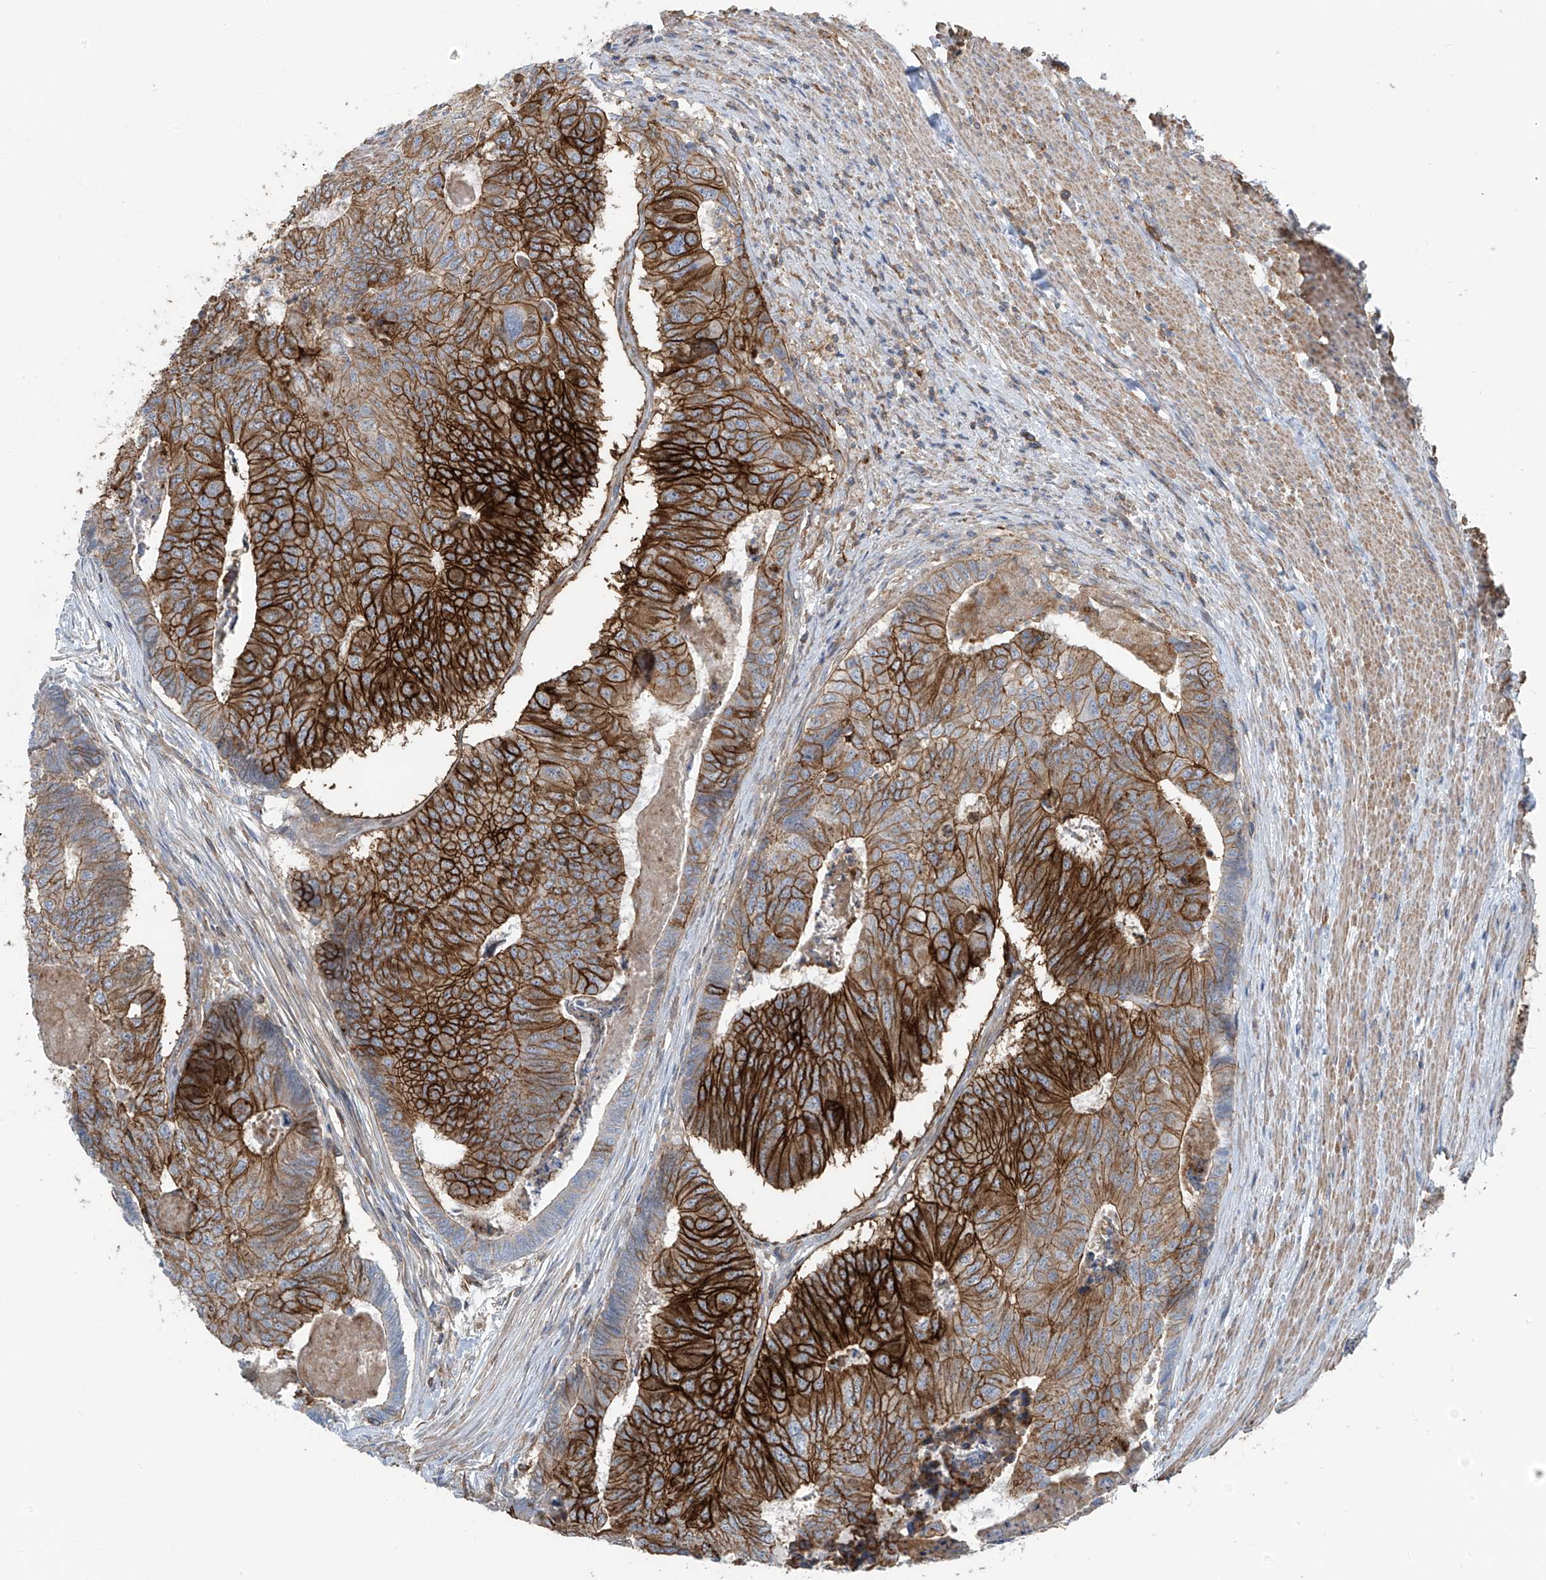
{"staining": {"intensity": "strong", "quantity": ">75%", "location": "cytoplasmic/membranous"}, "tissue": "colorectal cancer", "cell_type": "Tumor cells", "image_type": "cancer", "snomed": [{"axis": "morphology", "description": "Adenocarcinoma, NOS"}, {"axis": "topography", "description": "Colon"}], "caption": "High-power microscopy captured an immunohistochemistry photomicrograph of colorectal cancer (adenocarcinoma), revealing strong cytoplasmic/membranous staining in about >75% of tumor cells.", "gene": "SLC1A5", "patient": {"sex": "female", "age": 67}}